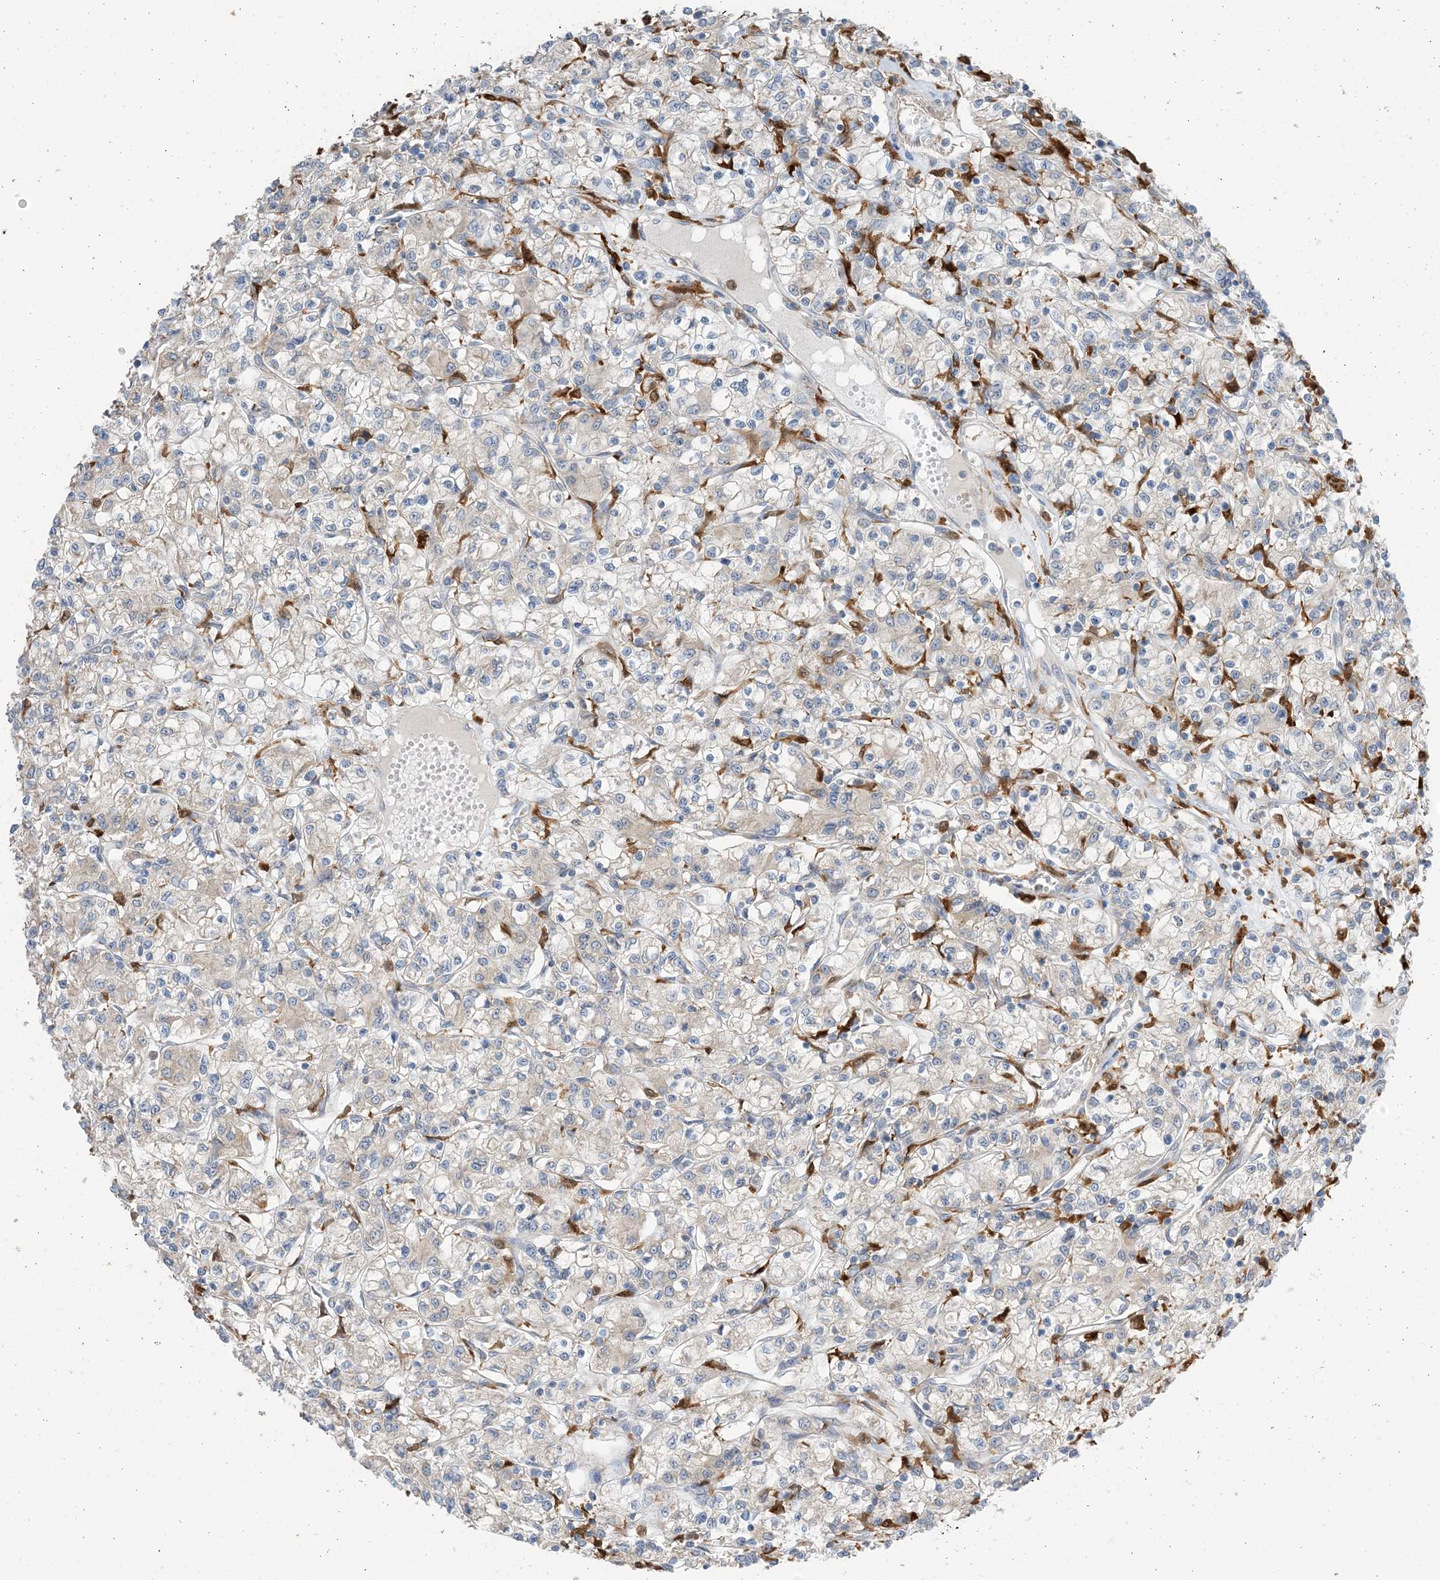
{"staining": {"intensity": "weak", "quantity": "25%-75%", "location": "cytoplasmic/membranous"}, "tissue": "renal cancer", "cell_type": "Tumor cells", "image_type": "cancer", "snomed": [{"axis": "morphology", "description": "Adenocarcinoma, NOS"}, {"axis": "topography", "description": "Kidney"}], "caption": "Protein expression analysis of renal adenocarcinoma exhibits weak cytoplasmic/membranous expression in approximately 25%-75% of tumor cells. Nuclei are stained in blue.", "gene": "NAGK", "patient": {"sex": "female", "age": 59}}